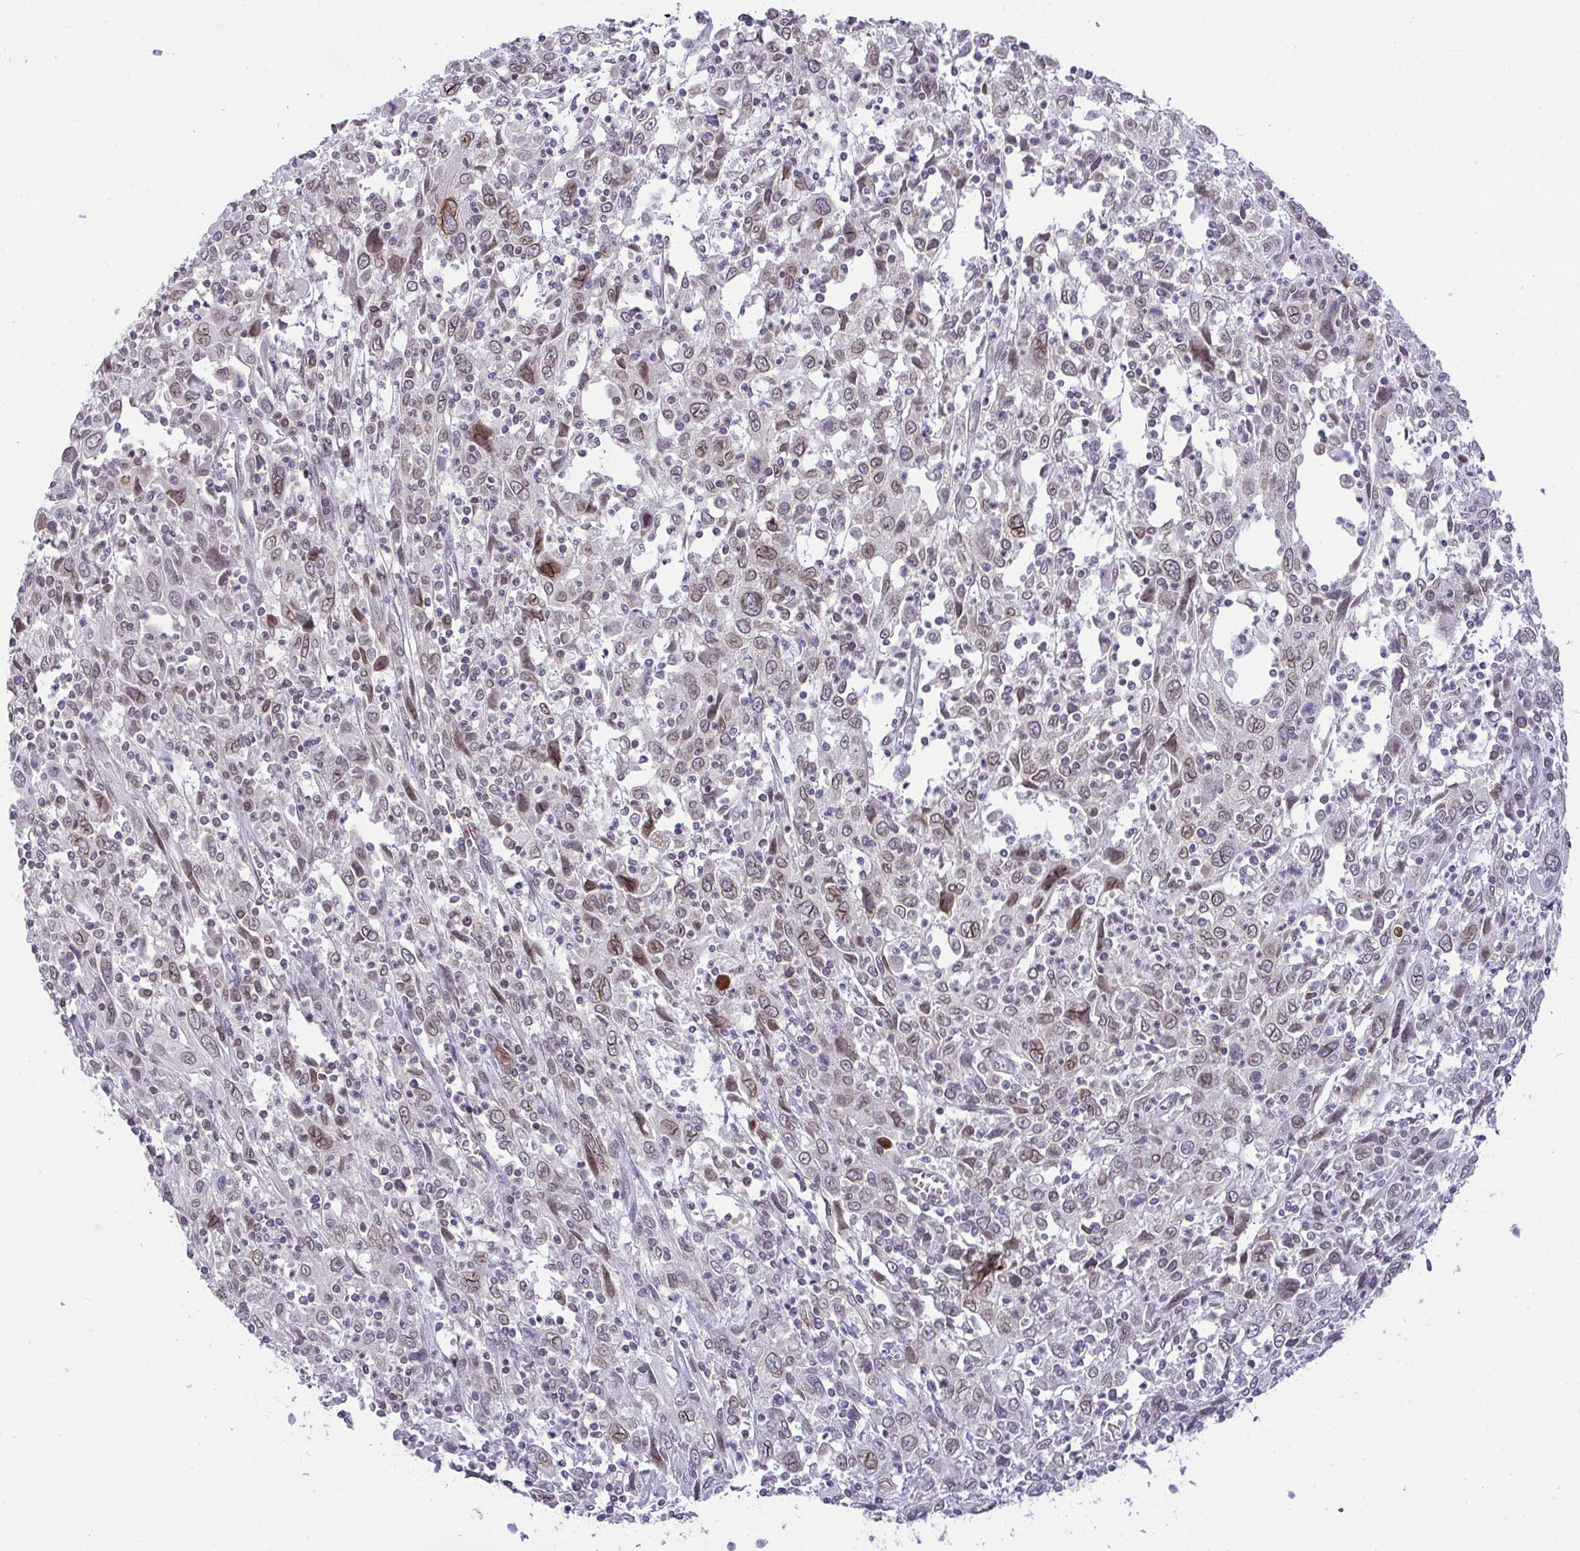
{"staining": {"intensity": "moderate", "quantity": "25%-75%", "location": "cytoplasmic/membranous,nuclear"}, "tissue": "cervical cancer", "cell_type": "Tumor cells", "image_type": "cancer", "snomed": [{"axis": "morphology", "description": "Squamous cell carcinoma, NOS"}, {"axis": "topography", "description": "Cervix"}], "caption": "Immunohistochemistry (IHC) of squamous cell carcinoma (cervical) shows medium levels of moderate cytoplasmic/membranous and nuclear staining in about 25%-75% of tumor cells. (Brightfield microscopy of DAB IHC at high magnification).", "gene": "RANBP2", "patient": {"sex": "female", "age": 46}}